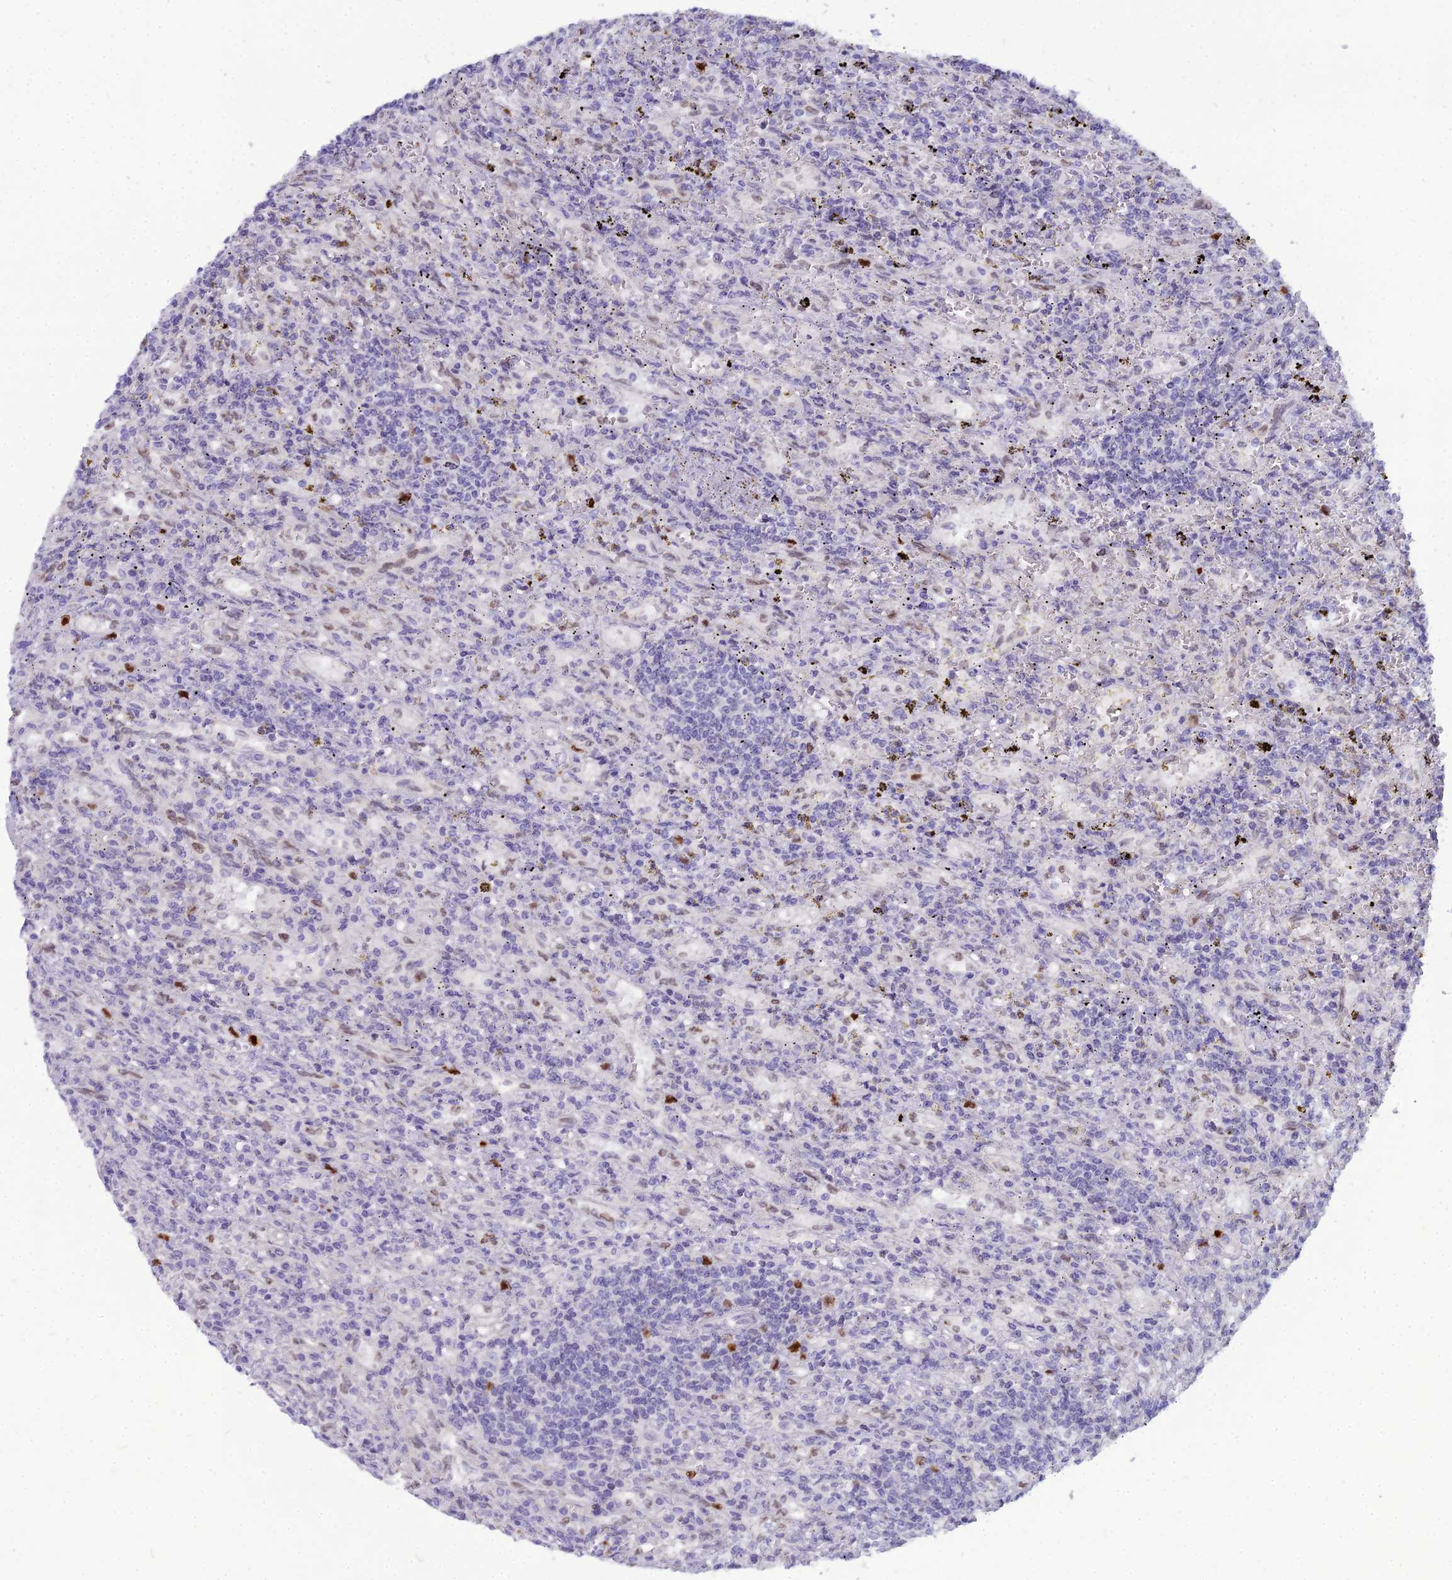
{"staining": {"intensity": "negative", "quantity": "none", "location": "none"}, "tissue": "lymphoma", "cell_type": "Tumor cells", "image_type": "cancer", "snomed": [{"axis": "morphology", "description": "Malignant lymphoma, non-Hodgkin's type, Low grade"}, {"axis": "topography", "description": "Spleen"}], "caption": "A photomicrograph of lymphoma stained for a protein exhibits no brown staining in tumor cells.", "gene": "NUSAP1", "patient": {"sex": "male", "age": 76}}